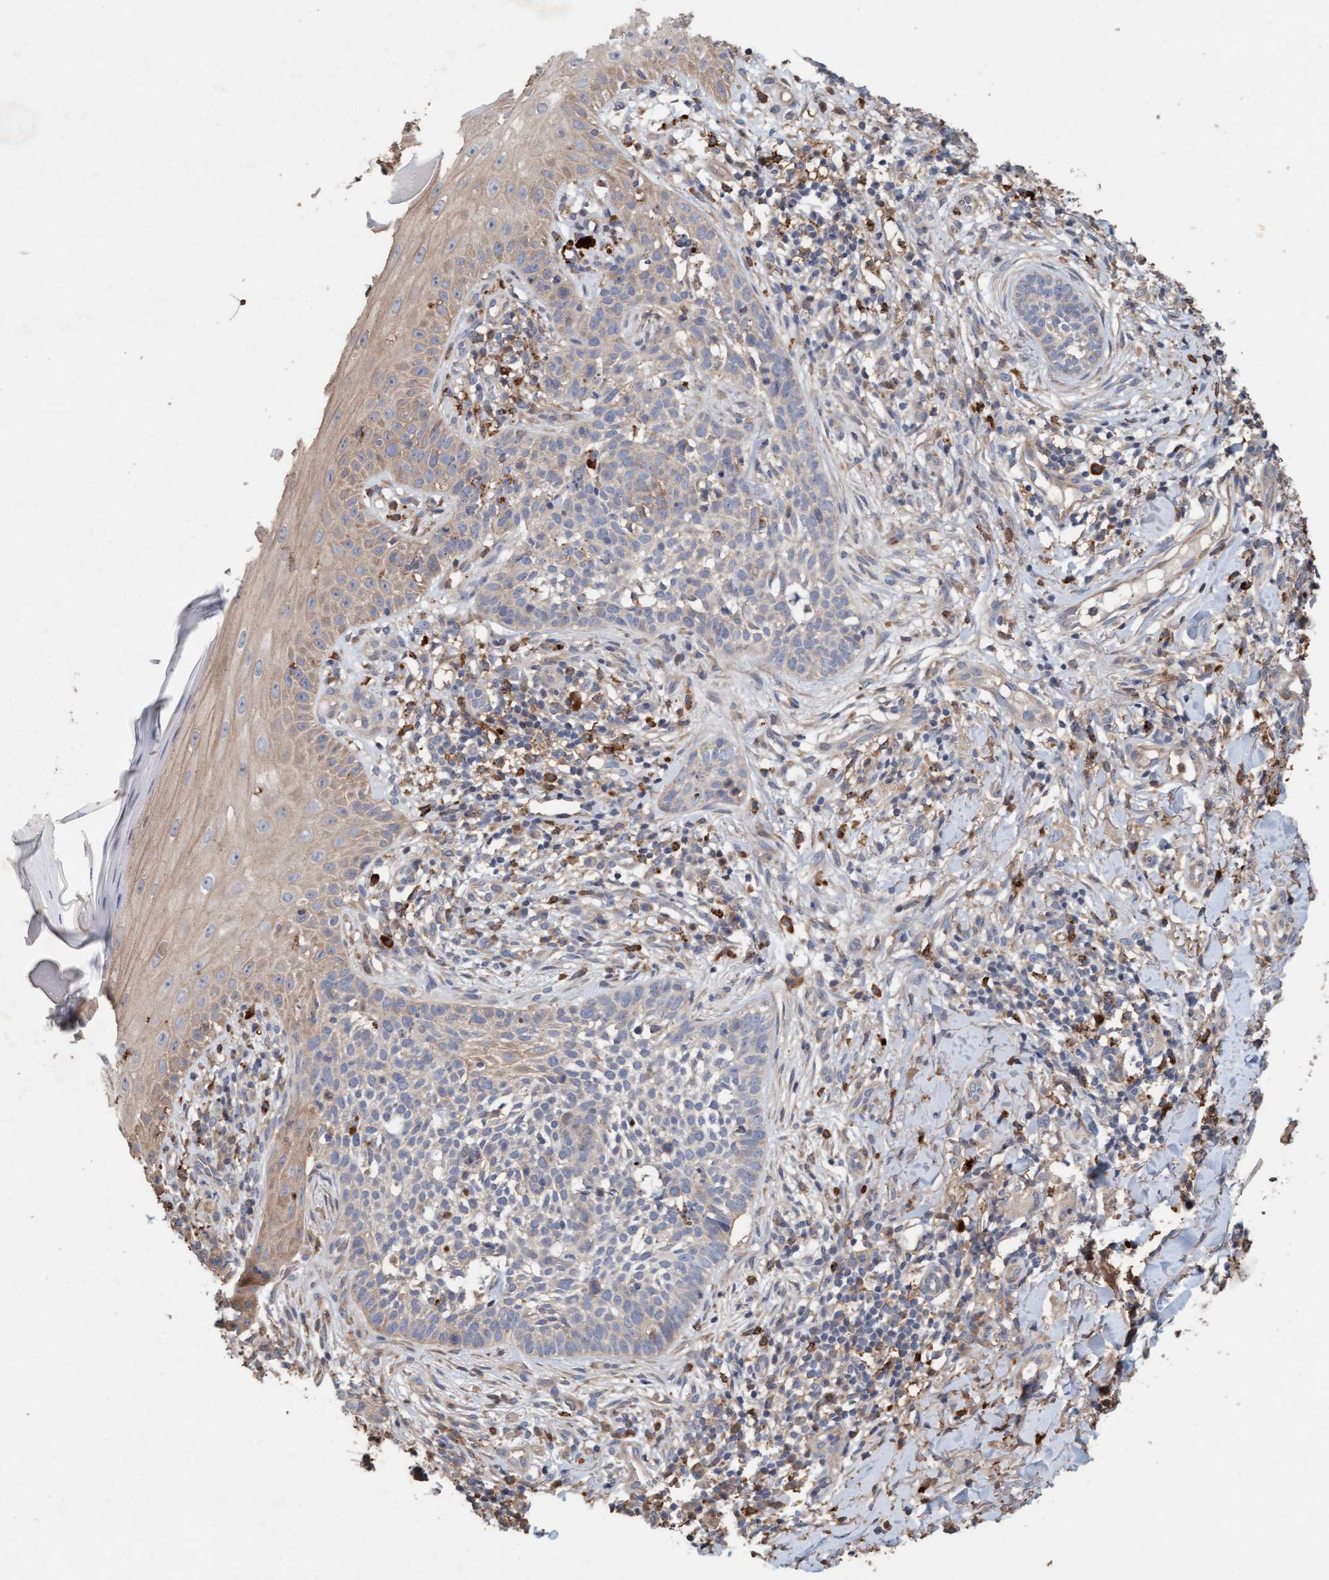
{"staining": {"intensity": "negative", "quantity": "none", "location": "none"}, "tissue": "skin cancer", "cell_type": "Tumor cells", "image_type": "cancer", "snomed": [{"axis": "morphology", "description": "Normal tissue, NOS"}, {"axis": "morphology", "description": "Basal cell carcinoma"}, {"axis": "topography", "description": "Skin"}], "caption": "The image shows no significant positivity in tumor cells of skin cancer (basal cell carcinoma). (Stains: DAB (3,3'-diaminobenzidine) IHC with hematoxylin counter stain, Microscopy: brightfield microscopy at high magnification).", "gene": "LONRF1", "patient": {"sex": "male", "age": 67}}